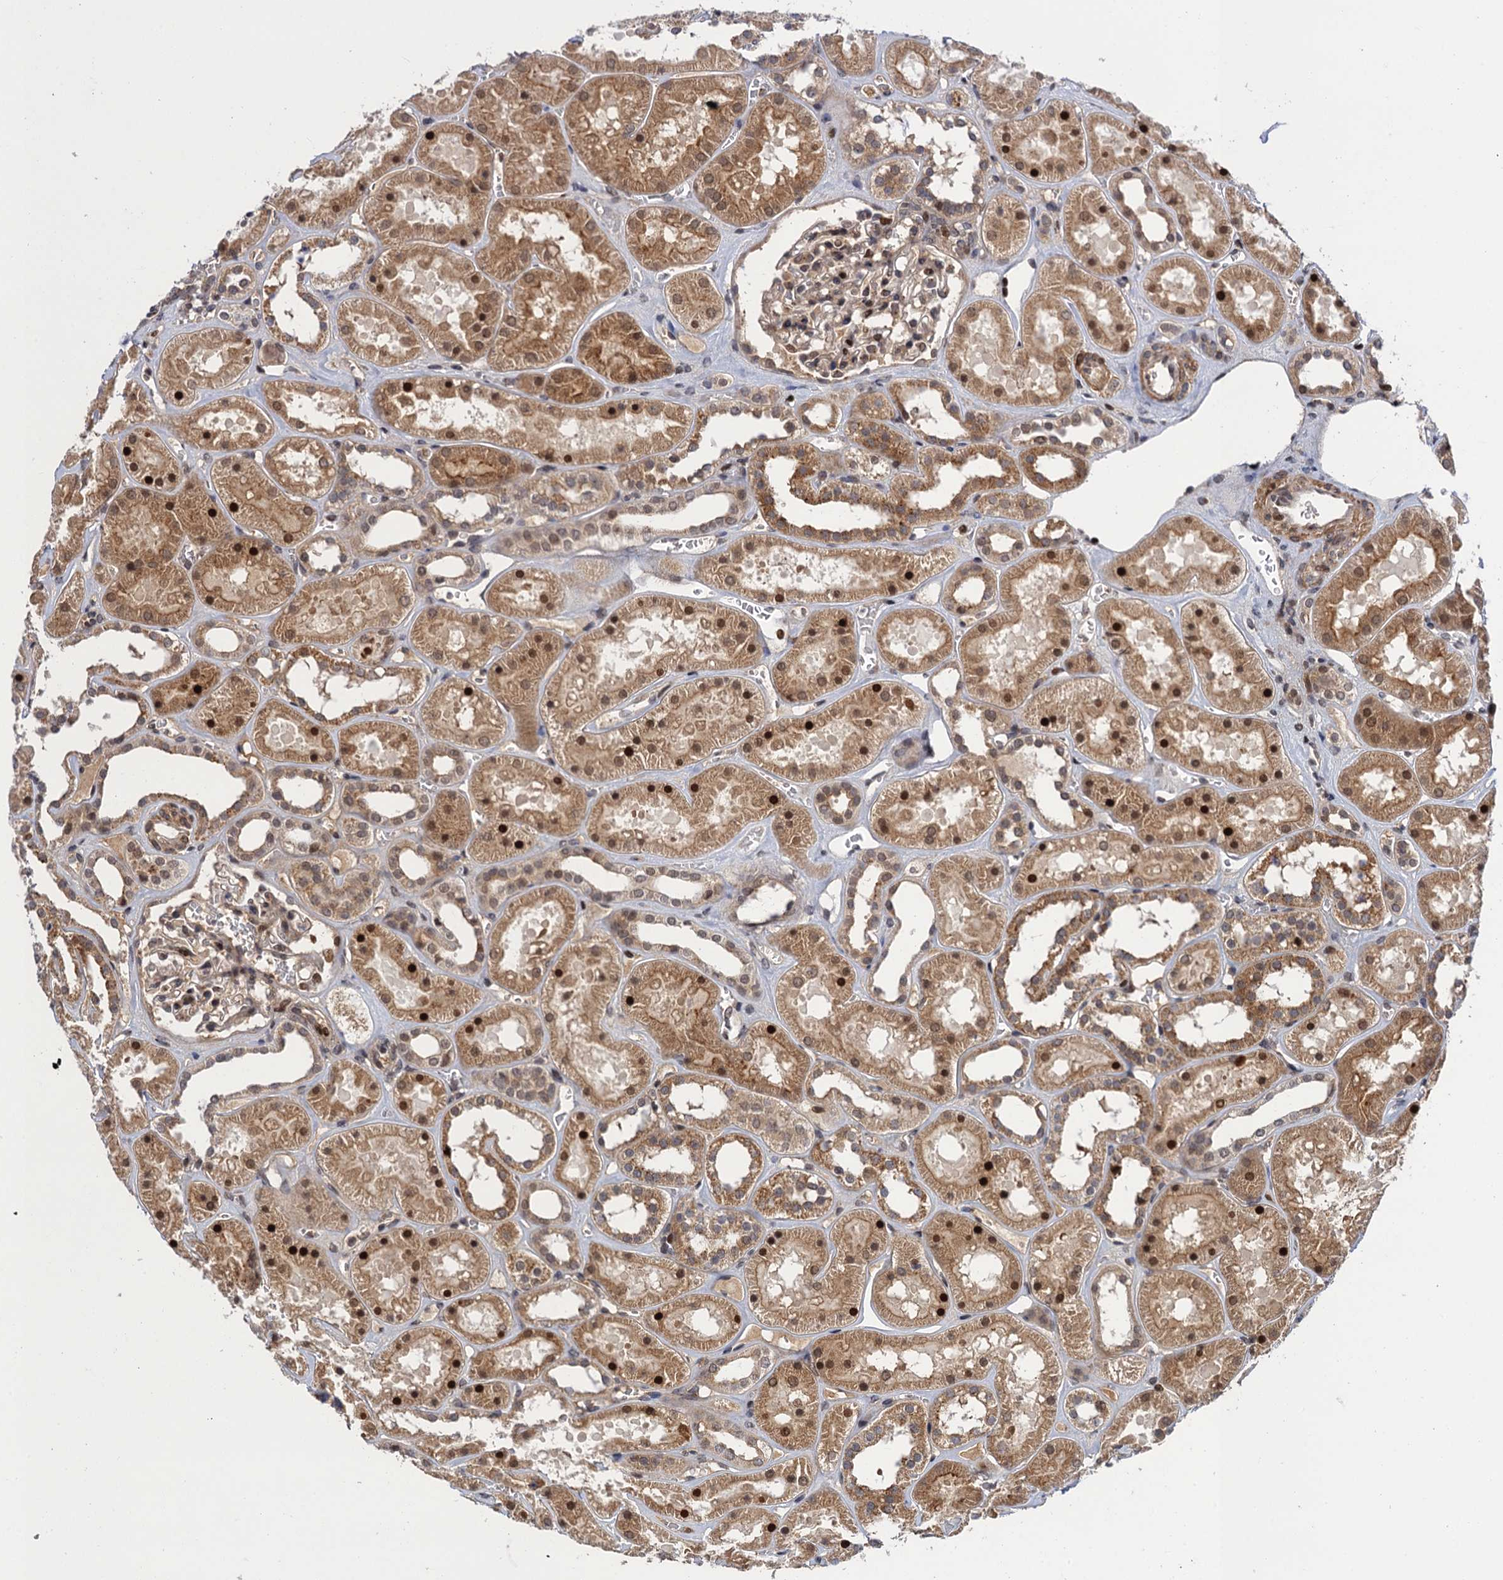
{"staining": {"intensity": "moderate", "quantity": "25%-75%", "location": "nuclear"}, "tissue": "kidney", "cell_type": "Cells in glomeruli", "image_type": "normal", "snomed": [{"axis": "morphology", "description": "Normal tissue, NOS"}, {"axis": "topography", "description": "Kidney"}], "caption": "This is a micrograph of immunohistochemistry staining of normal kidney, which shows moderate positivity in the nuclear of cells in glomeruli.", "gene": "NEK8", "patient": {"sex": "female", "age": 41}}